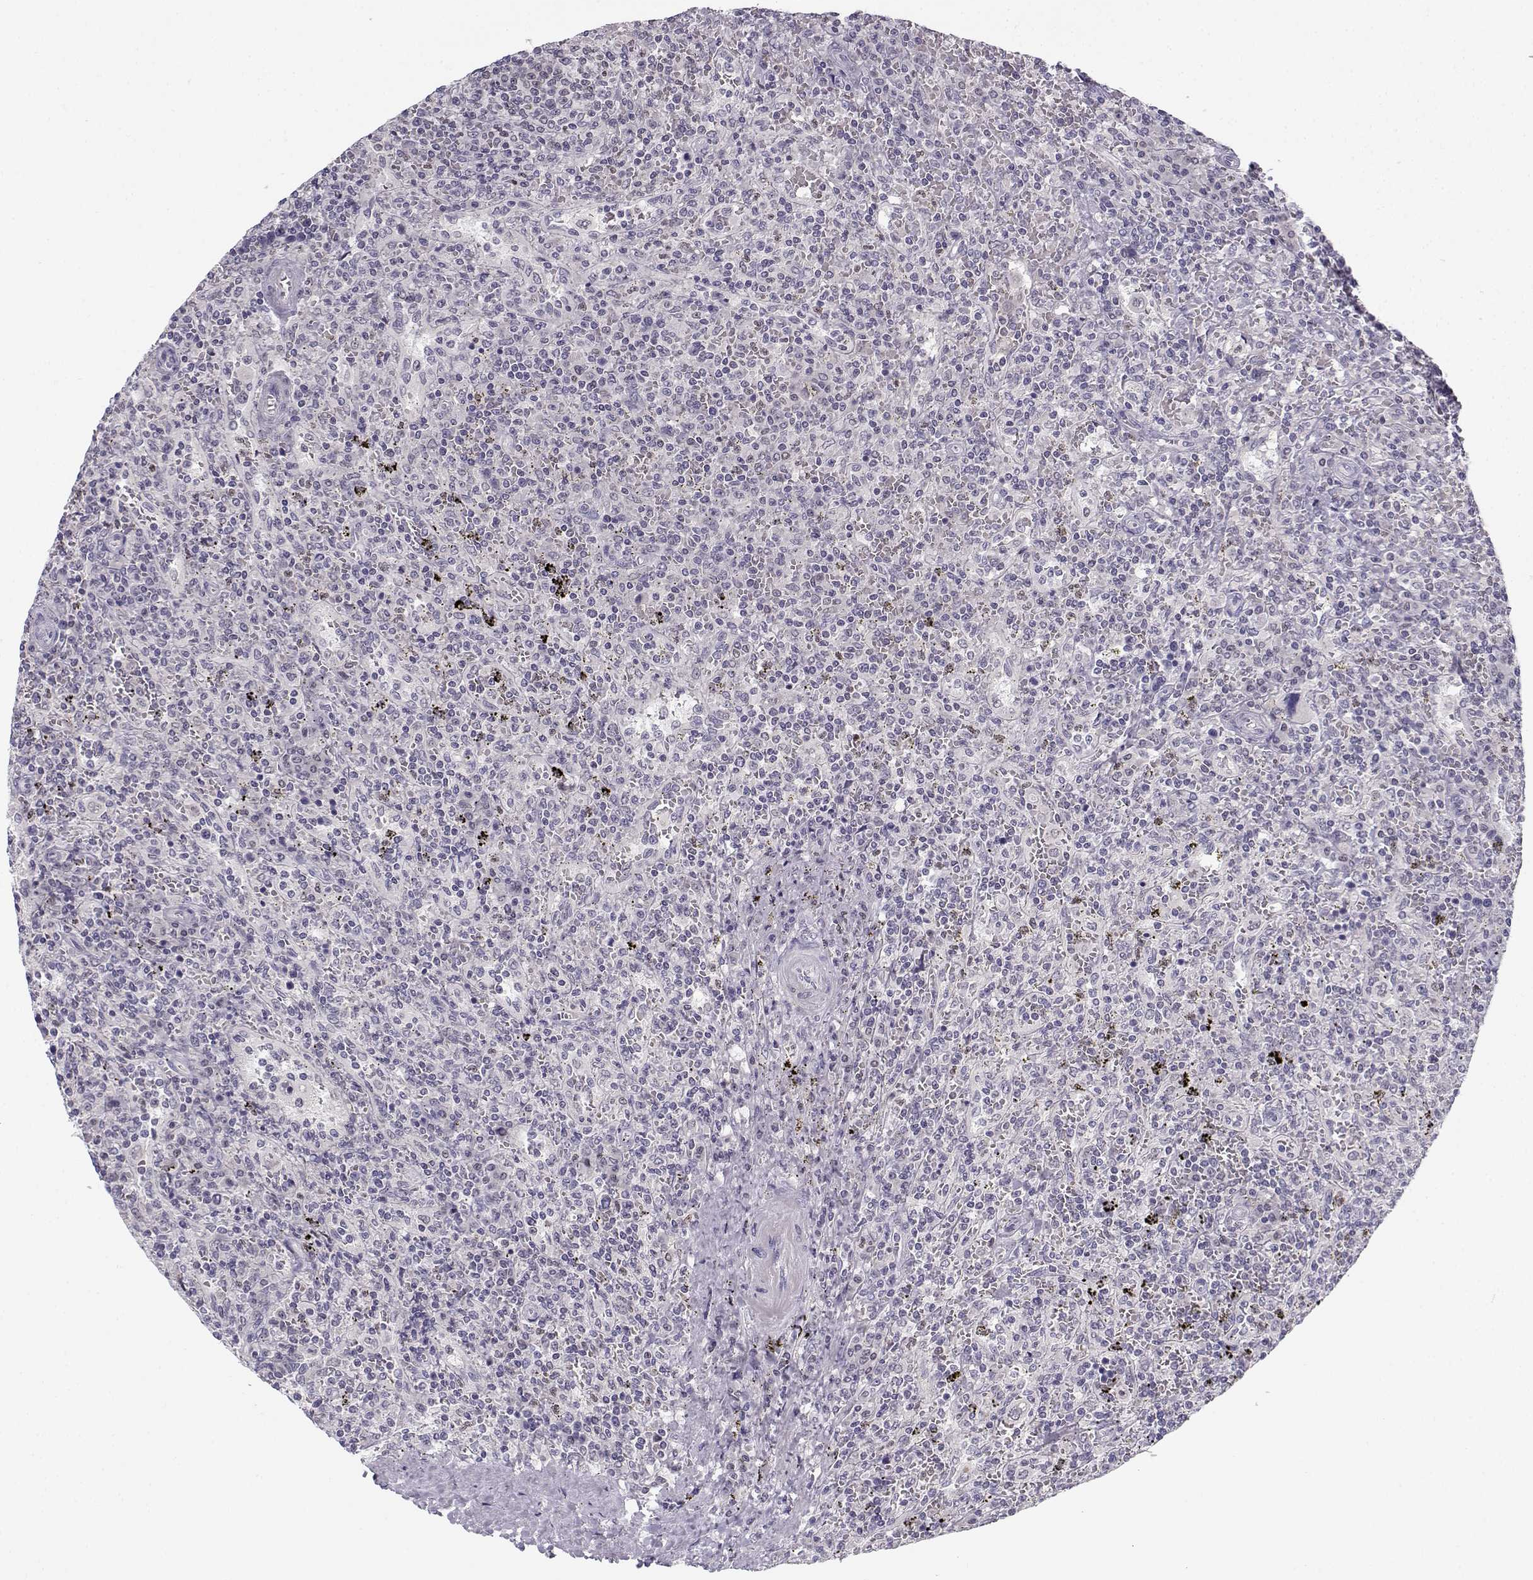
{"staining": {"intensity": "negative", "quantity": "none", "location": "none"}, "tissue": "lymphoma", "cell_type": "Tumor cells", "image_type": "cancer", "snomed": [{"axis": "morphology", "description": "Malignant lymphoma, non-Hodgkin's type, Low grade"}, {"axis": "topography", "description": "Spleen"}], "caption": "Human low-grade malignant lymphoma, non-Hodgkin's type stained for a protein using IHC exhibits no positivity in tumor cells.", "gene": "DDX25", "patient": {"sex": "male", "age": 62}}